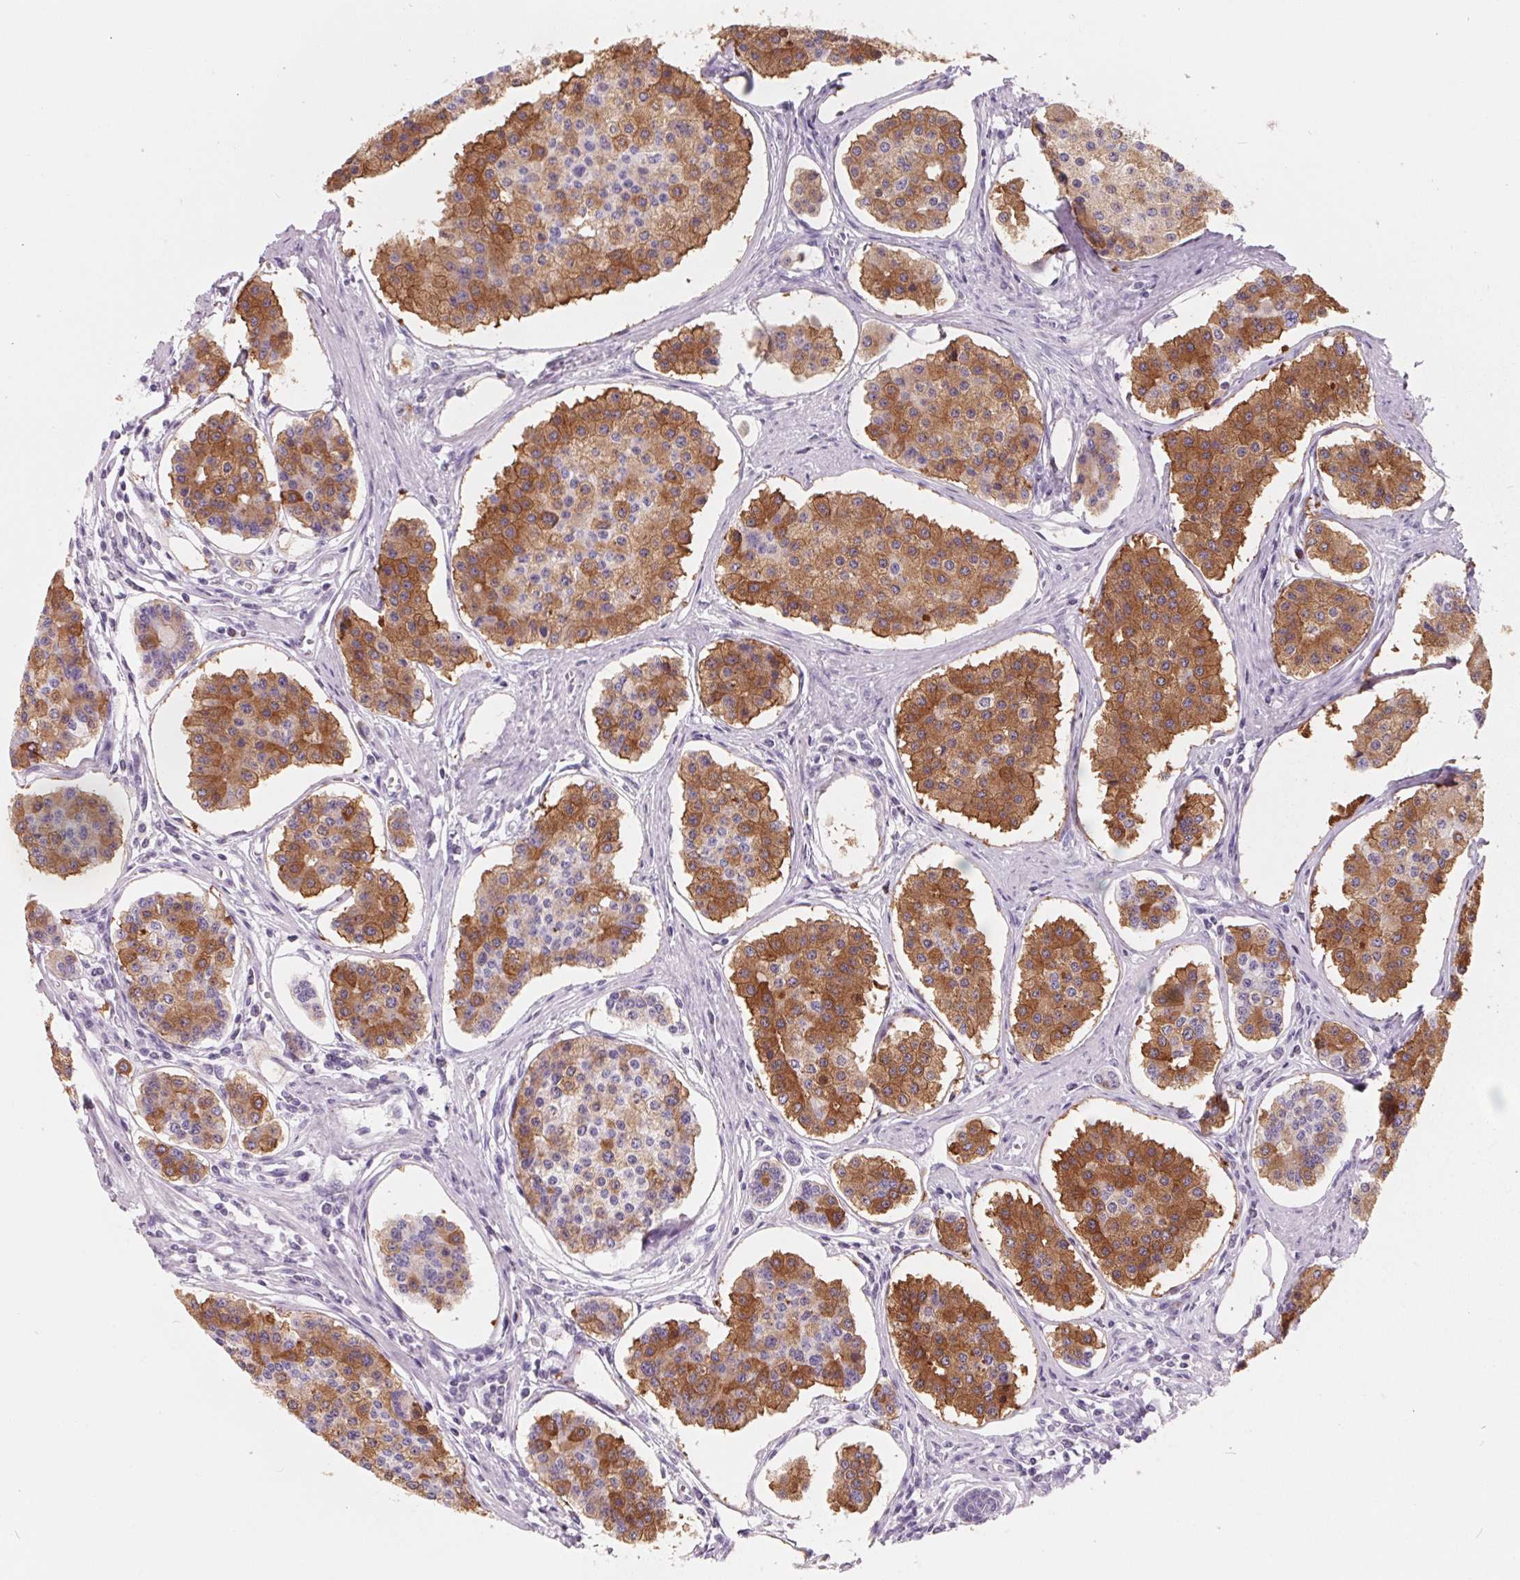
{"staining": {"intensity": "moderate", "quantity": "25%-75%", "location": "cytoplasmic/membranous"}, "tissue": "carcinoid", "cell_type": "Tumor cells", "image_type": "cancer", "snomed": [{"axis": "morphology", "description": "Carcinoid, malignant, NOS"}, {"axis": "topography", "description": "Small intestine"}], "caption": "Tumor cells exhibit medium levels of moderate cytoplasmic/membranous staining in about 25%-75% of cells in human carcinoid.", "gene": "FTCD", "patient": {"sex": "female", "age": 65}}